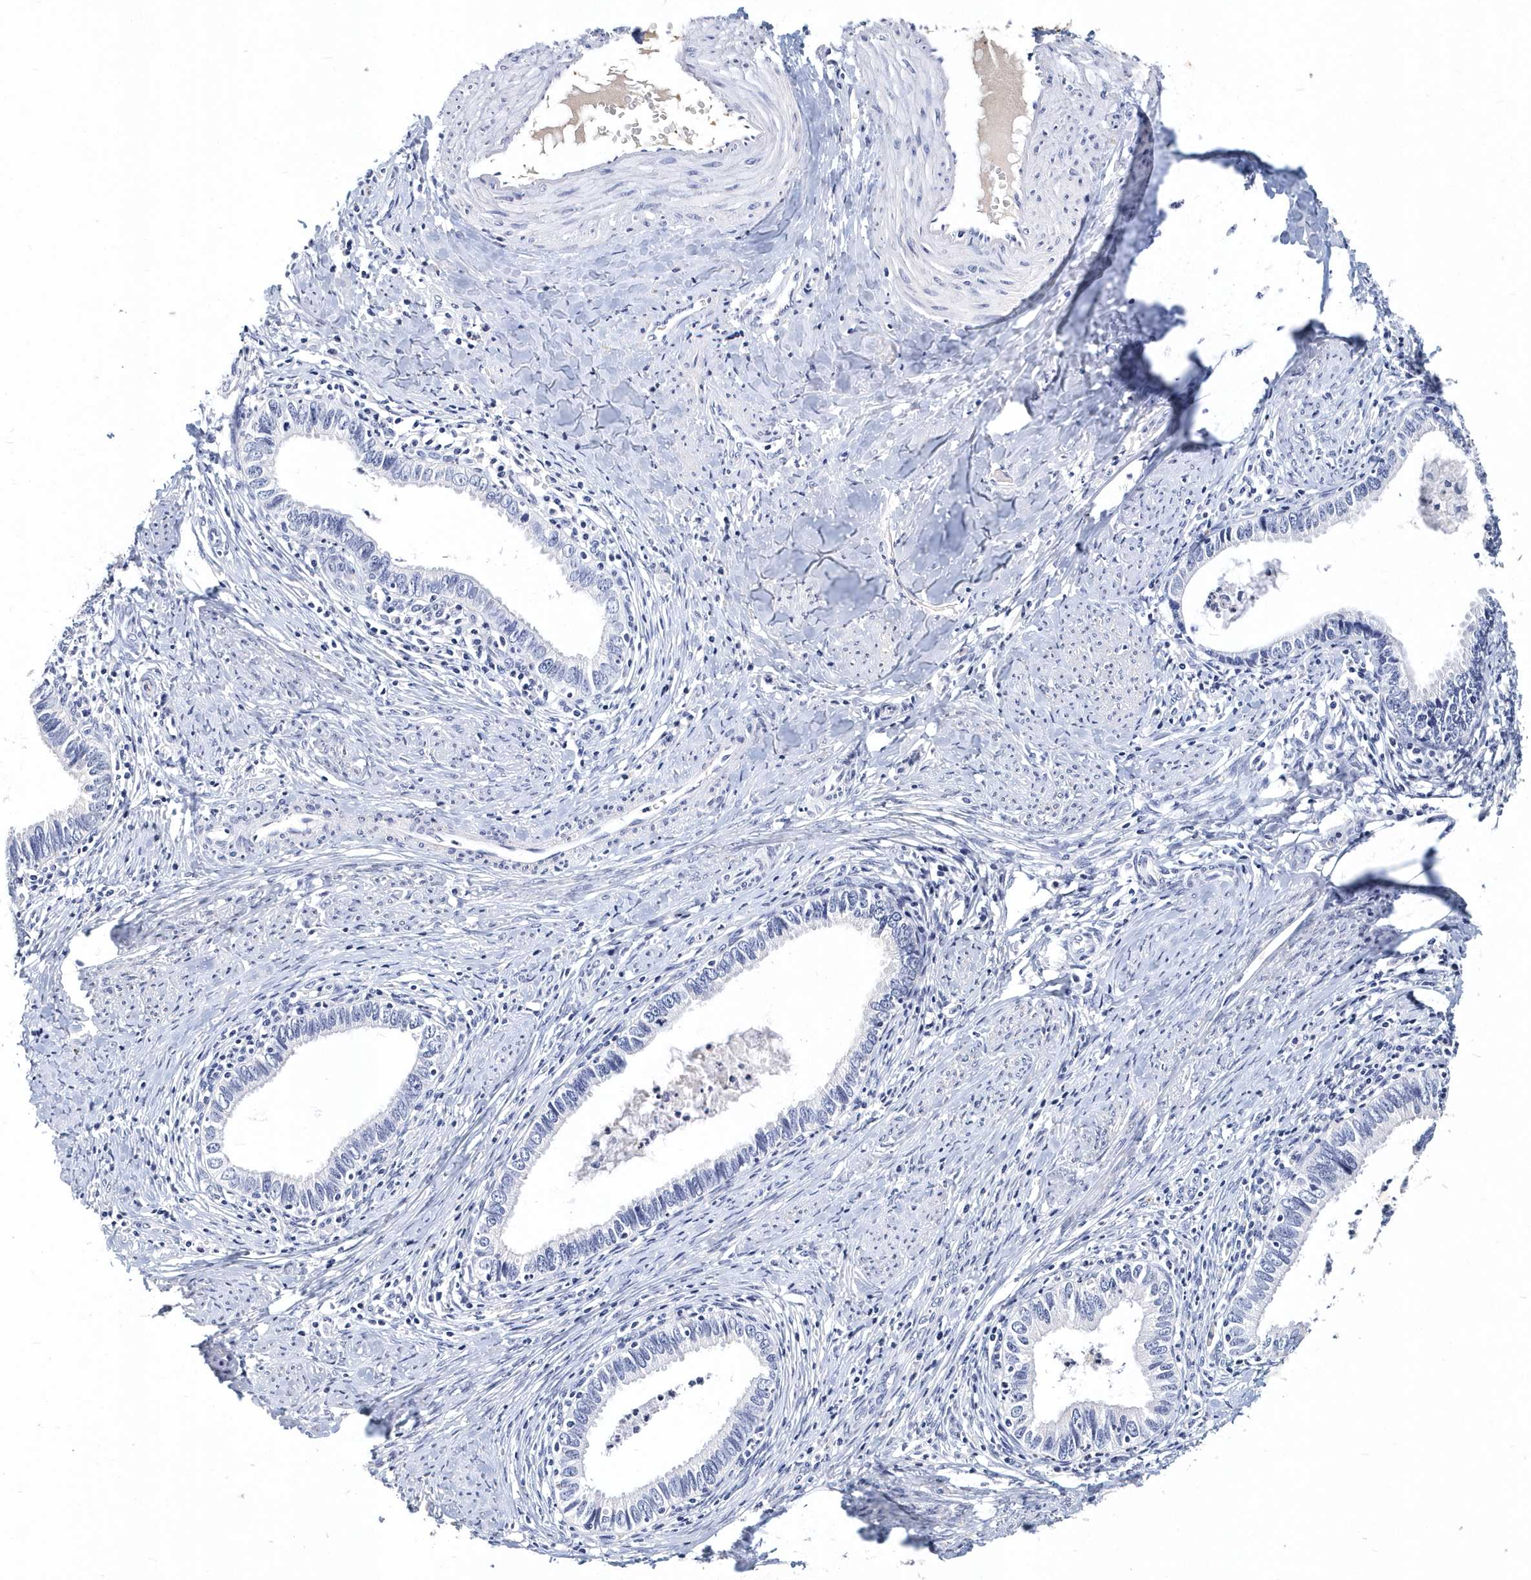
{"staining": {"intensity": "negative", "quantity": "none", "location": "none"}, "tissue": "cervical cancer", "cell_type": "Tumor cells", "image_type": "cancer", "snomed": [{"axis": "morphology", "description": "Adenocarcinoma, NOS"}, {"axis": "topography", "description": "Cervix"}], "caption": "This histopathology image is of cervical adenocarcinoma stained with IHC to label a protein in brown with the nuclei are counter-stained blue. There is no staining in tumor cells.", "gene": "ITGA2B", "patient": {"sex": "female", "age": 36}}